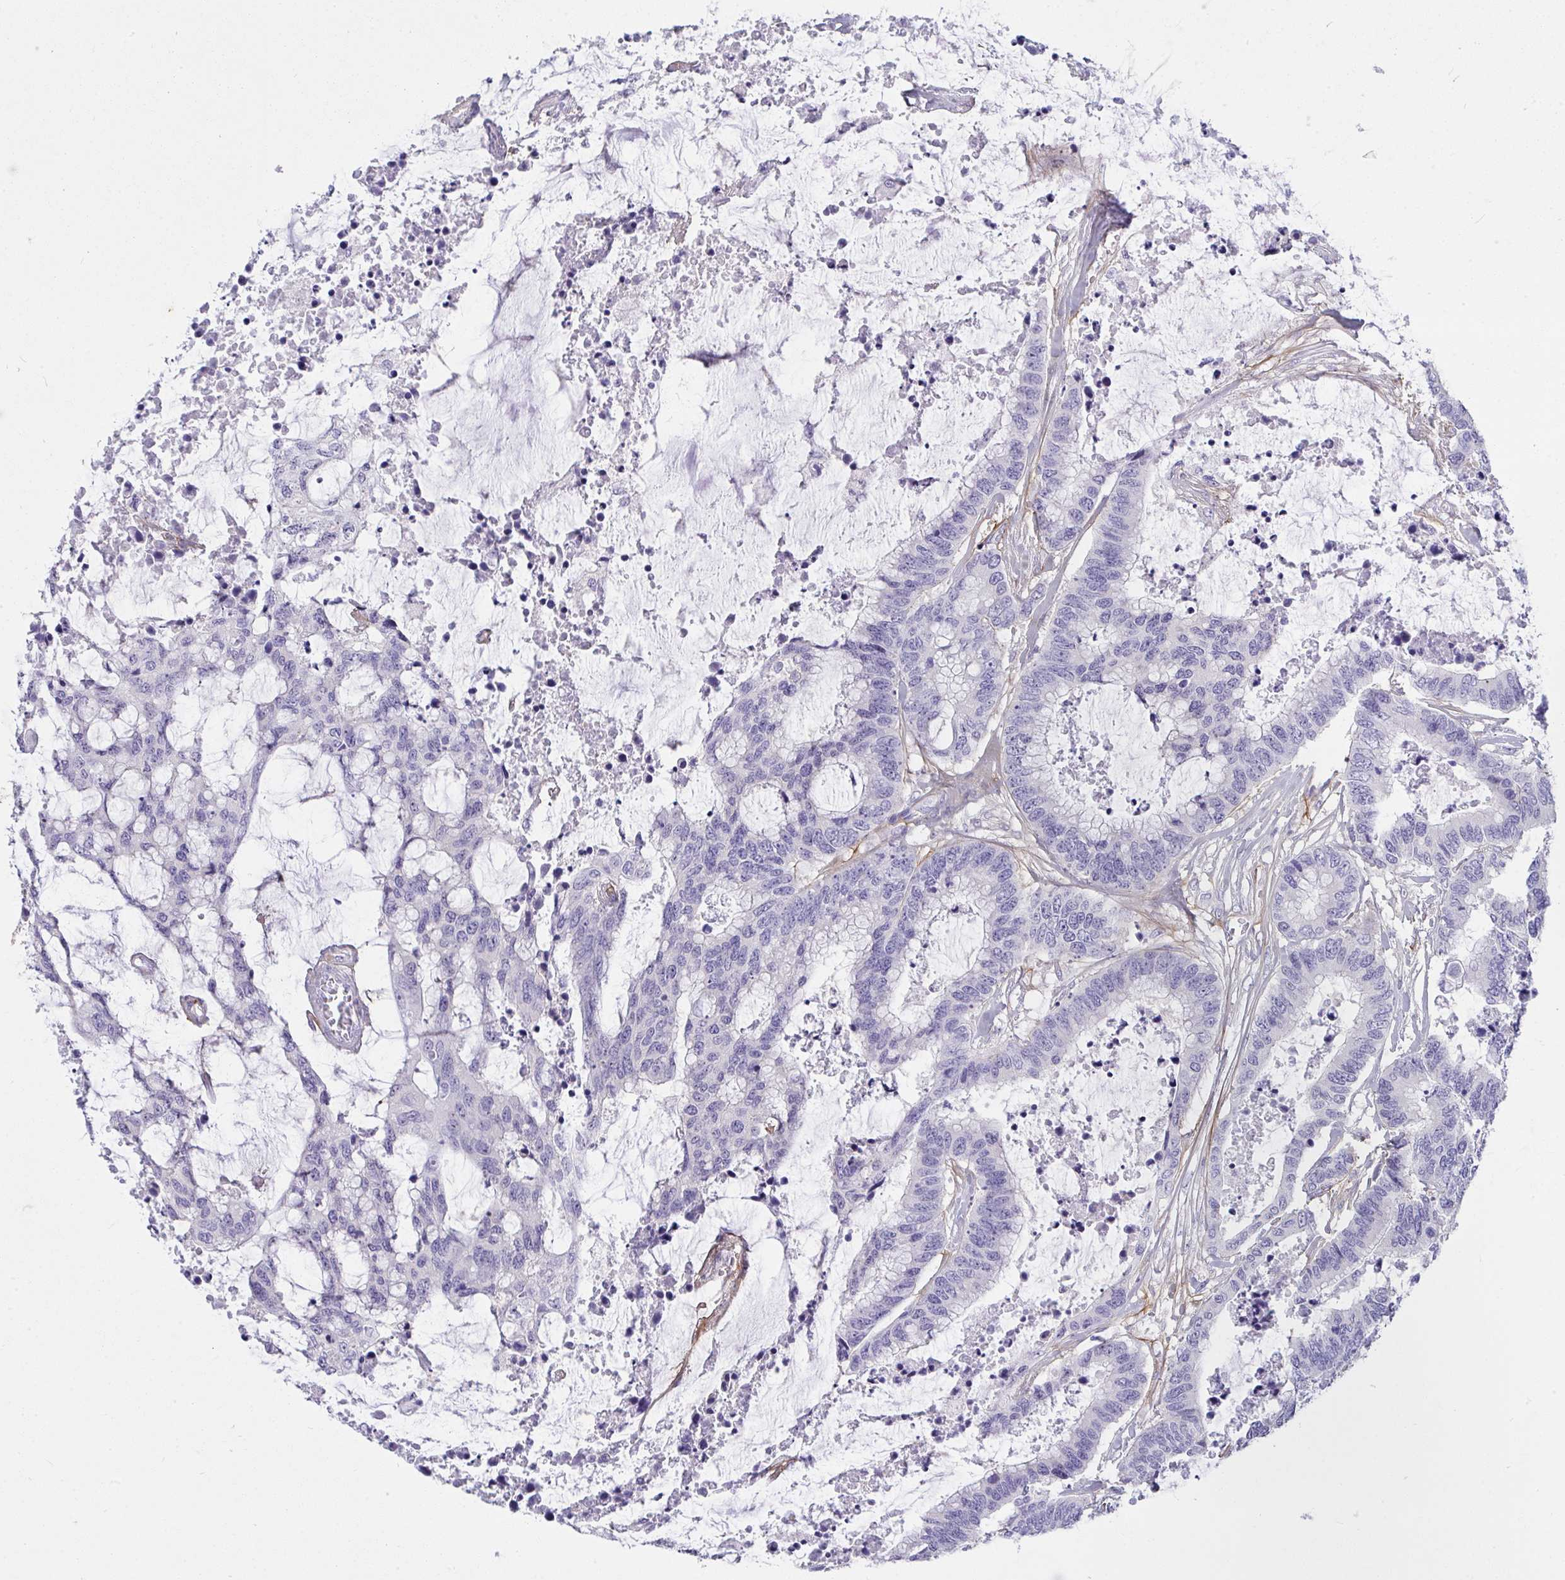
{"staining": {"intensity": "negative", "quantity": "none", "location": "none"}, "tissue": "colorectal cancer", "cell_type": "Tumor cells", "image_type": "cancer", "snomed": [{"axis": "morphology", "description": "Adenocarcinoma, NOS"}, {"axis": "topography", "description": "Rectum"}], "caption": "This micrograph is of adenocarcinoma (colorectal) stained with immunohistochemistry to label a protein in brown with the nuclei are counter-stained blue. There is no expression in tumor cells.", "gene": "LHFPL6", "patient": {"sex": "female", "age": 59}}